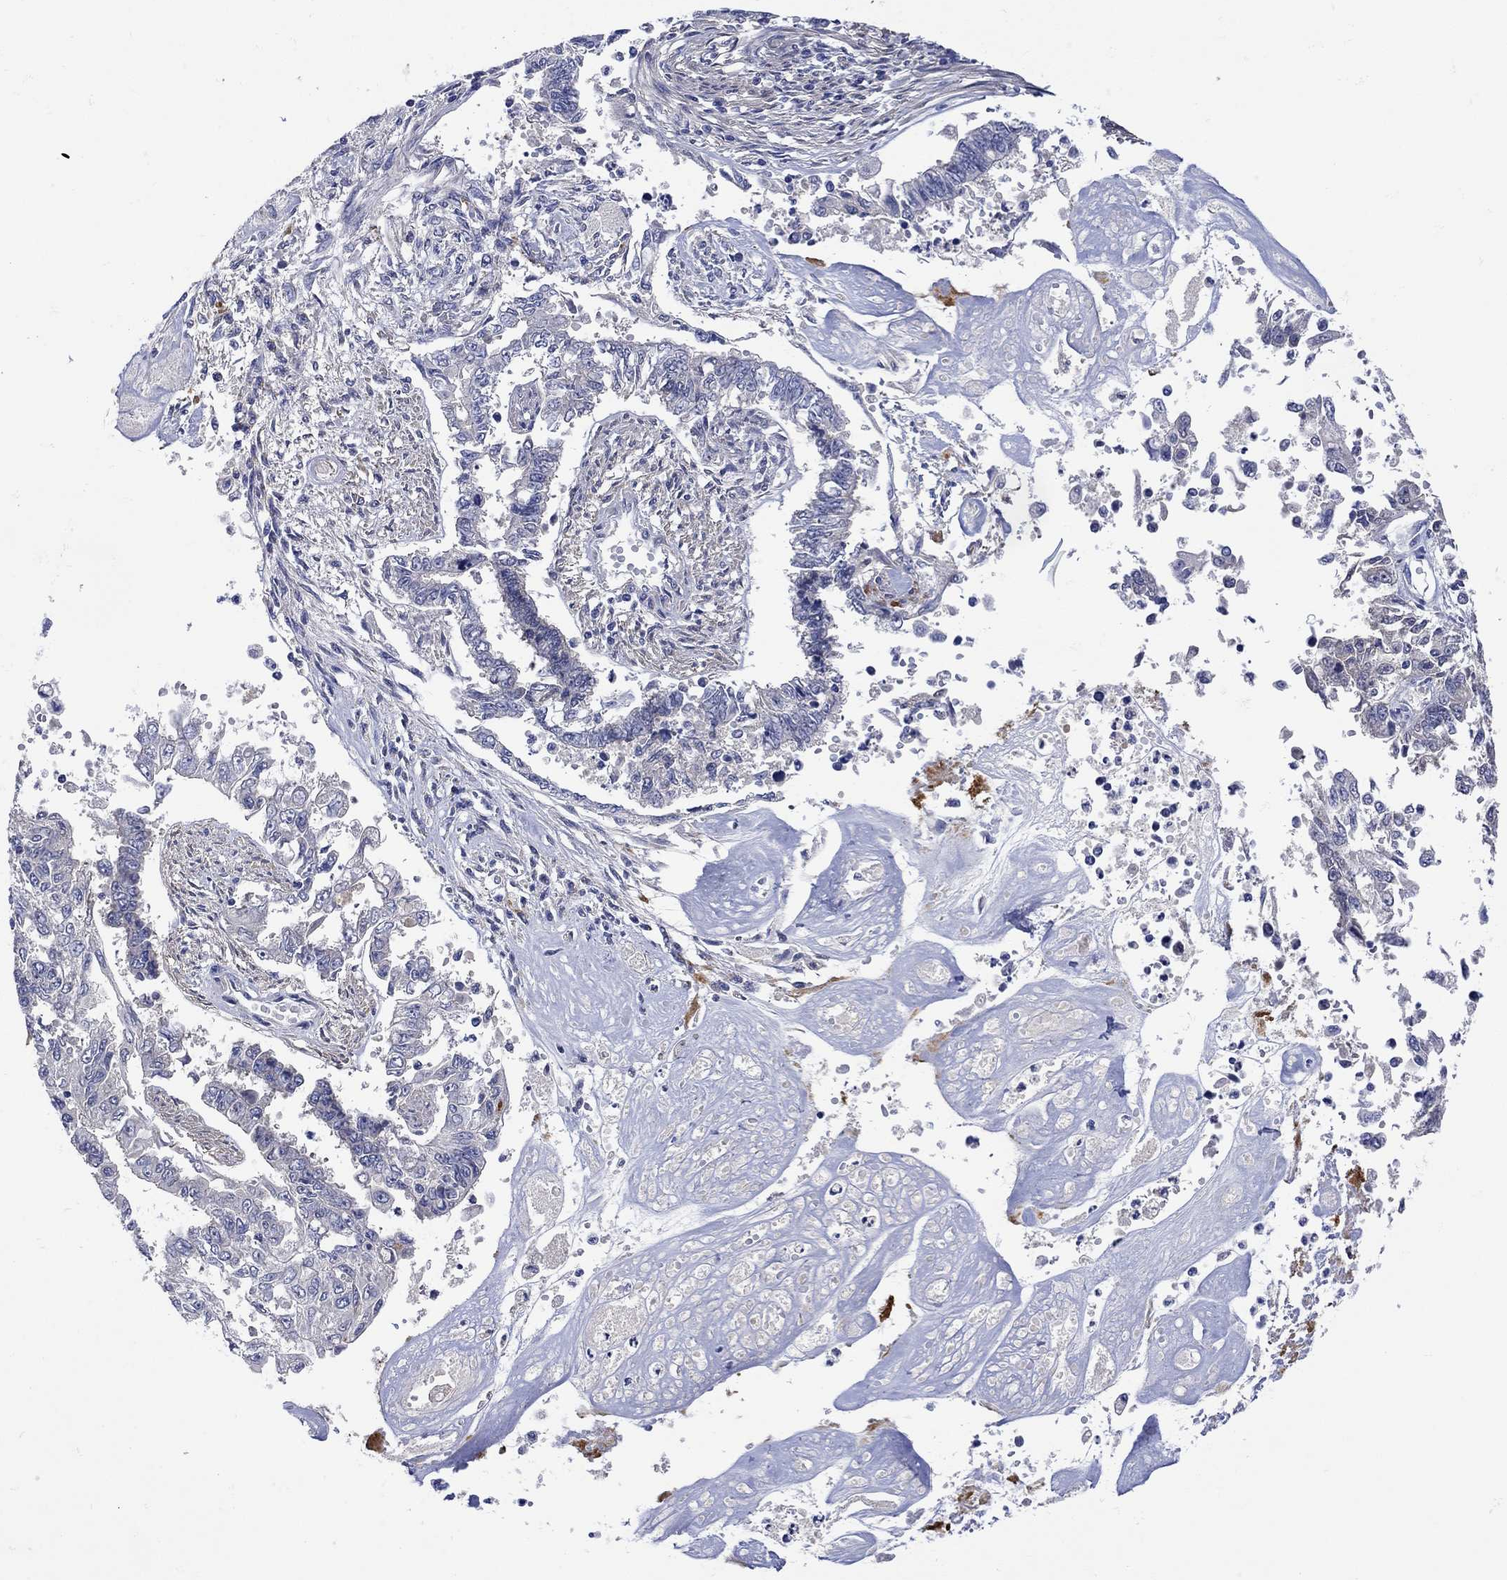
{"staining": {"intensity": "negative", "quantity": "none", "location": "none"}, "tissue": "endometrial cancer", "cell_type": "Tumor cells", "image_type": "cancer", "snomed": [{"axis": "morphology", "description": "Adenocarcinoma, NOS"}, {"axis": "topography", "description": "Uterus"}], "caption": "Photomicrograph shows no protein expression in tumor cells of endometrial cancer tissue.", "gene": "MSI1", "patient": {"sex": "female", "age": 59}}